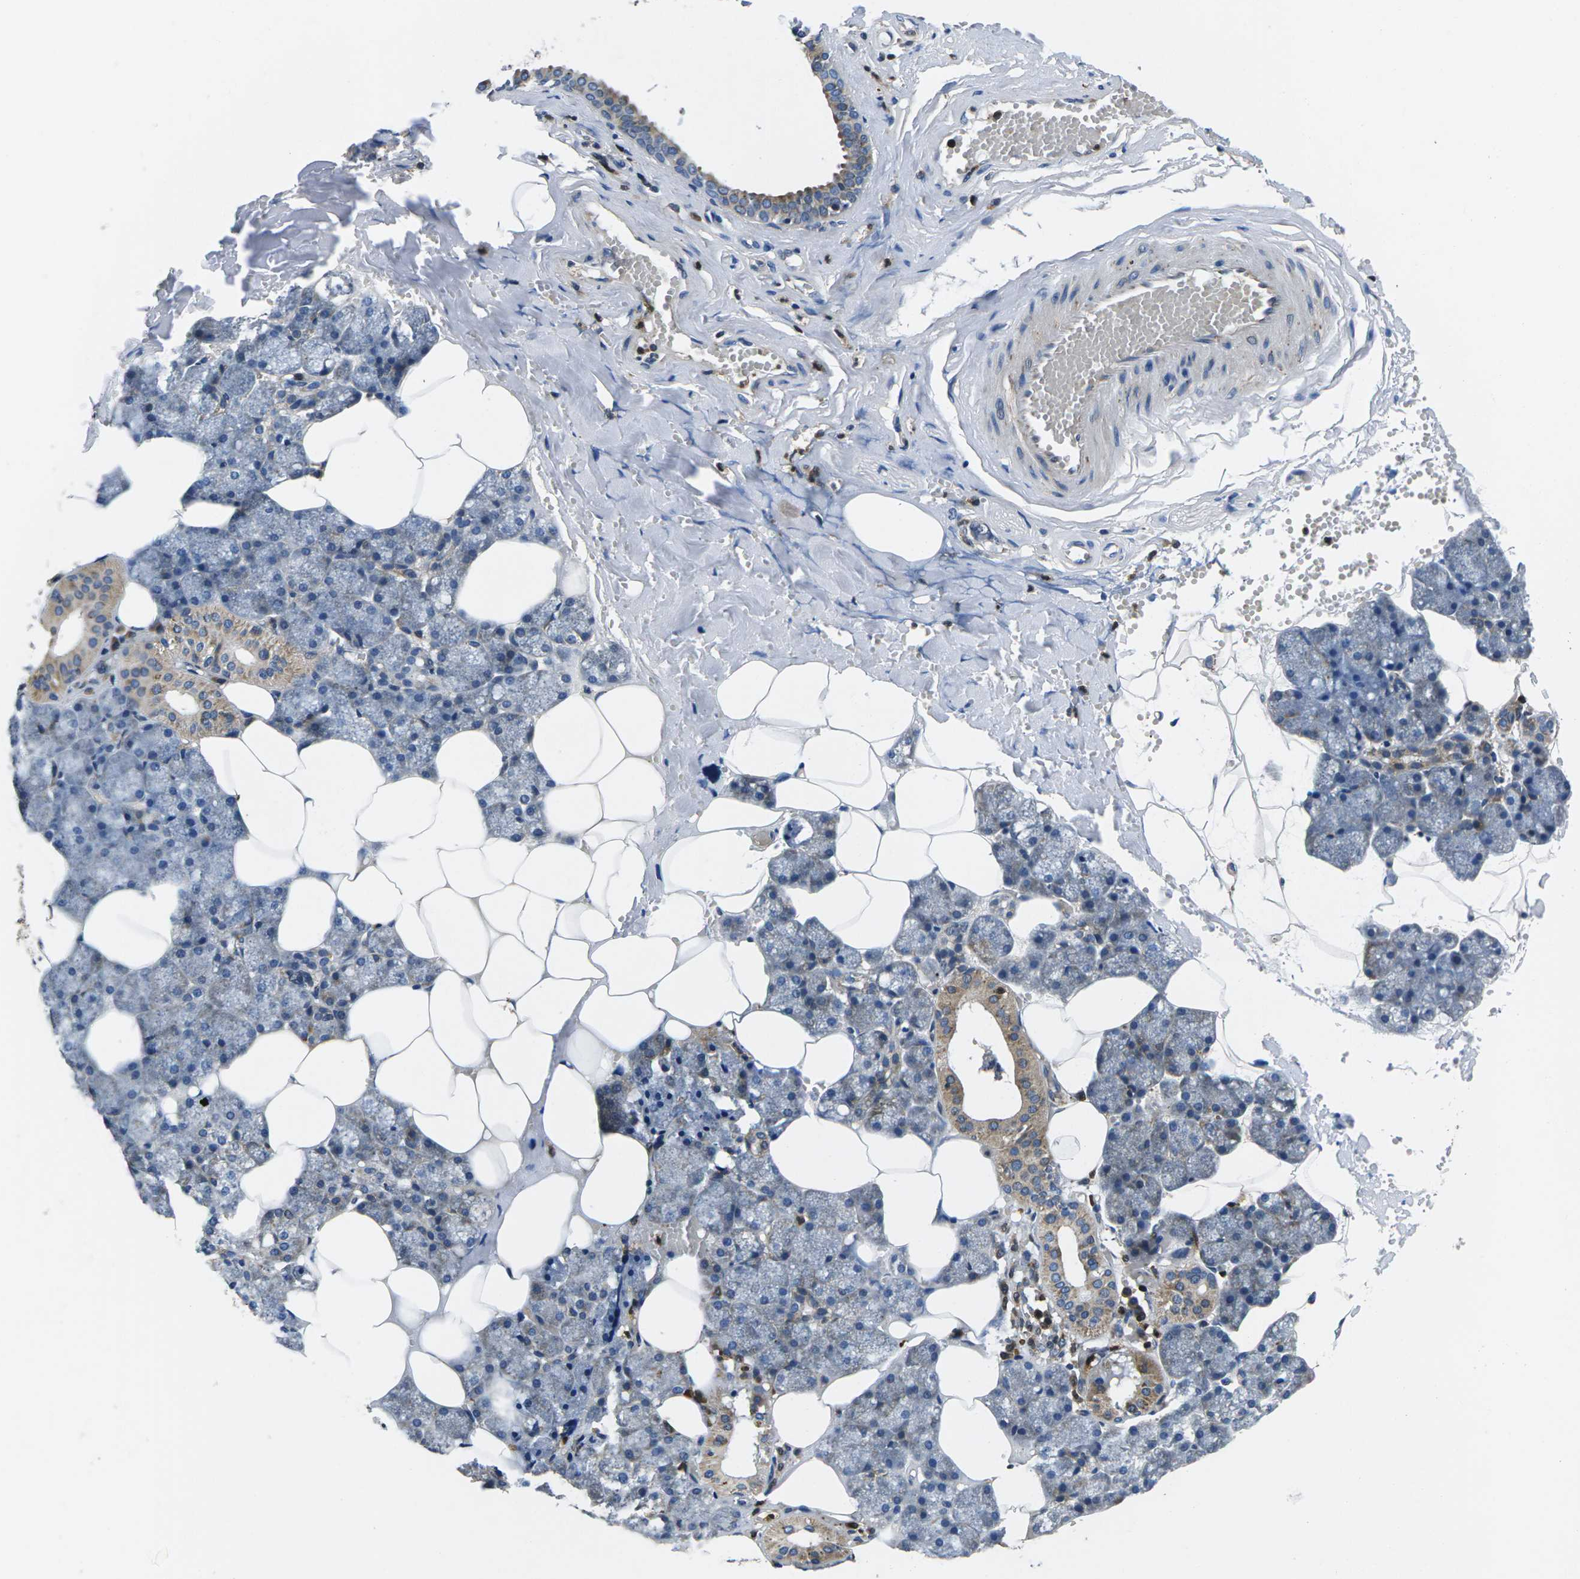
{"staining": {"intensity": "strong", "quantity": ">75%", "location": "cytoplasmic/membranous"}, "tissue": "salivary gland", "cell_type": "Glandular cells", "image_type": "normal", "snomed": [{"axis": "morphology", "description": "Normal tissue, NOS"}, {"axis": "topography", "description": "Salivary gland"}], "caption": "Protein expression by immunohistochemistry (IHC) displays strong cytoplasmic/membranous positivity in about >75% of glandular cells in benign salivary gland. (IHC, brightfield microscopy, high magnification).", "gene": "PLCE1", "patient": {"sex": "male", "age": 62}}